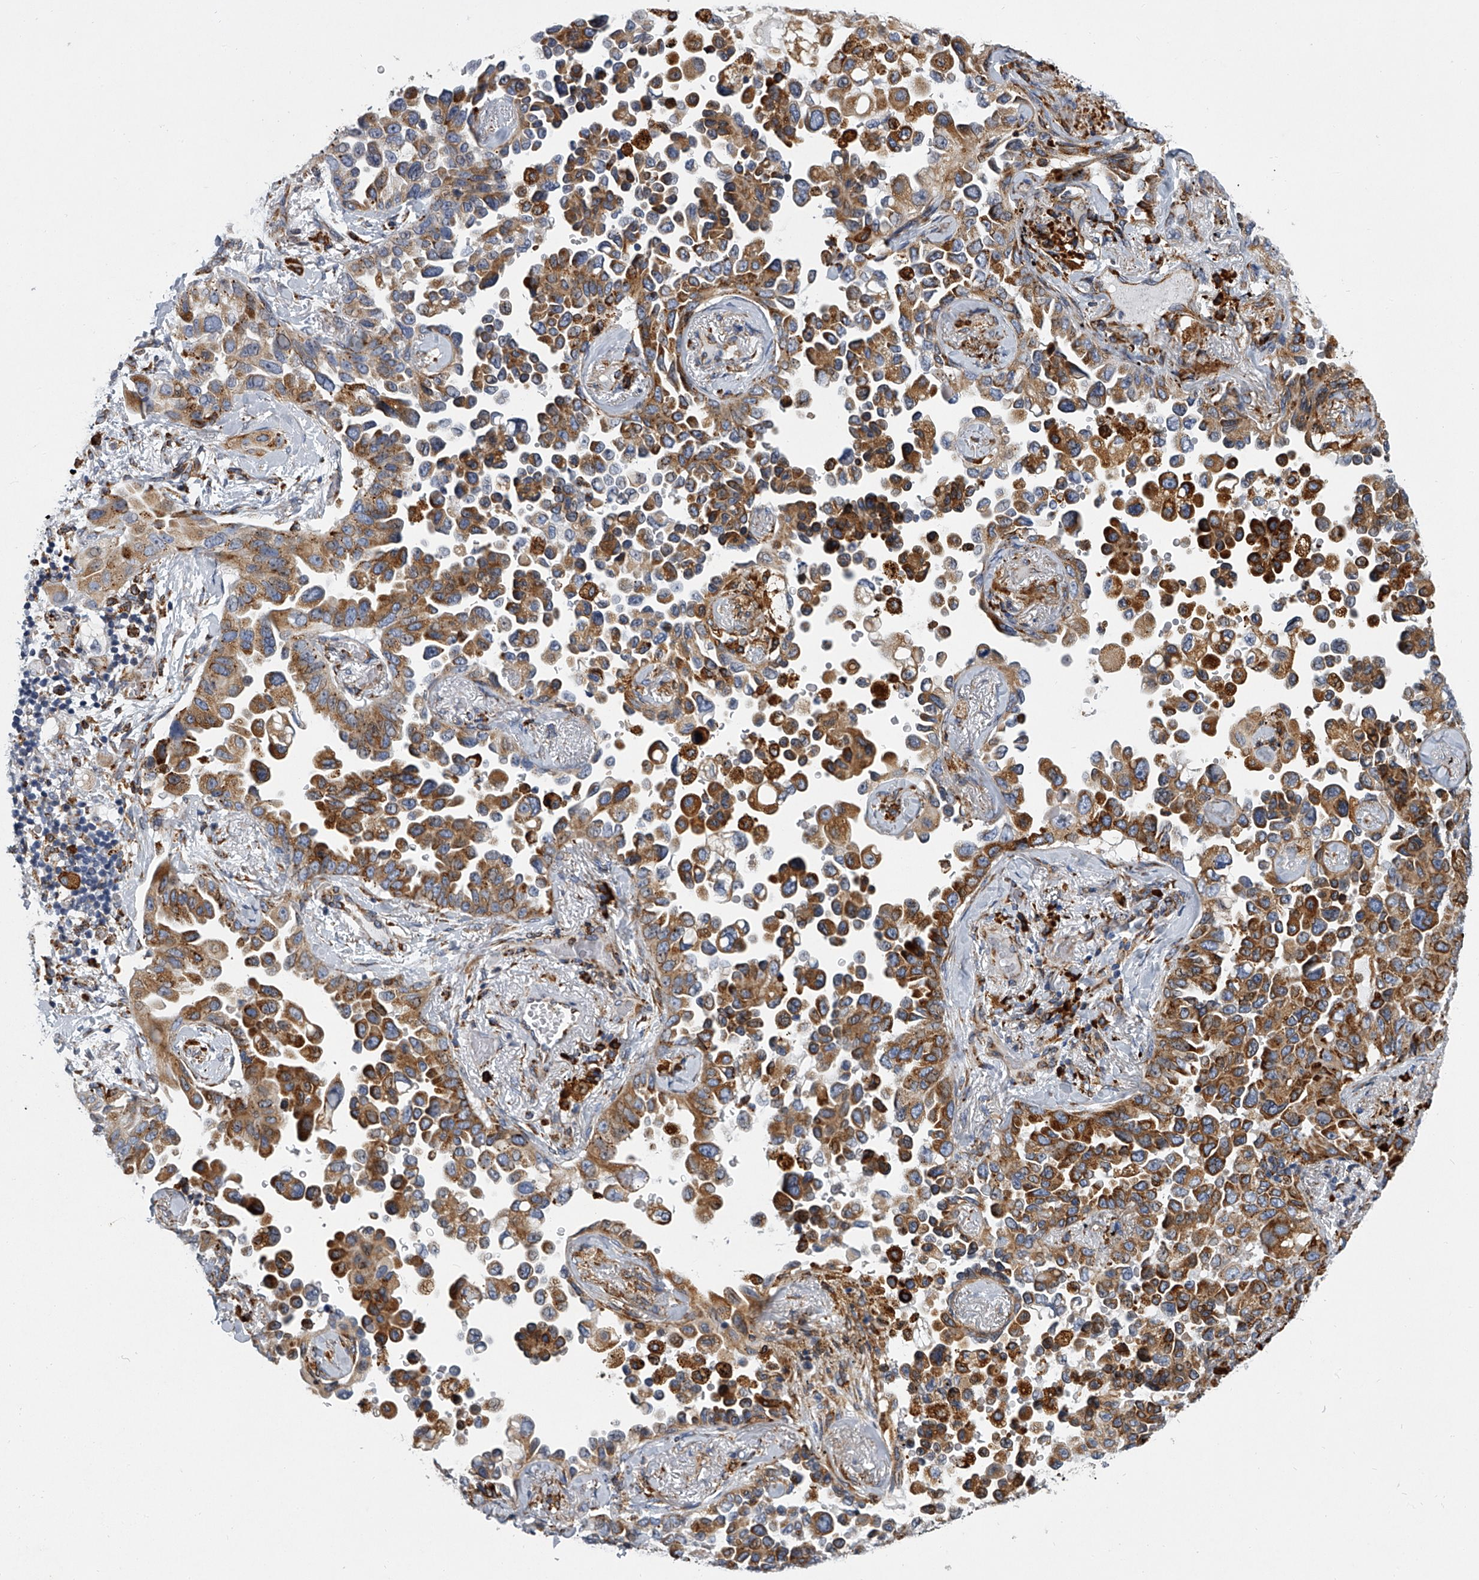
{"staining": {"intensity": "moderate", "quantity": ">75%", "location": "cytoplasmic/membranous"}, "tissue": "lung cancer", "cell_type": "Tumor cells", "image_type": "cancer", "snomed": [{"axis": "morphology", "description": "Adenocarcinoma, NOS"}, {"axis": "topography", "description": "Lung"}], "caption": "This is an image of immunohistochemistry staining of lung cancer, which shows moderate expression in the cytoplasmic/membranous of tumor cells.", "gene": "TMEM63C", "patient": {"sex": "female", "age": 67}}